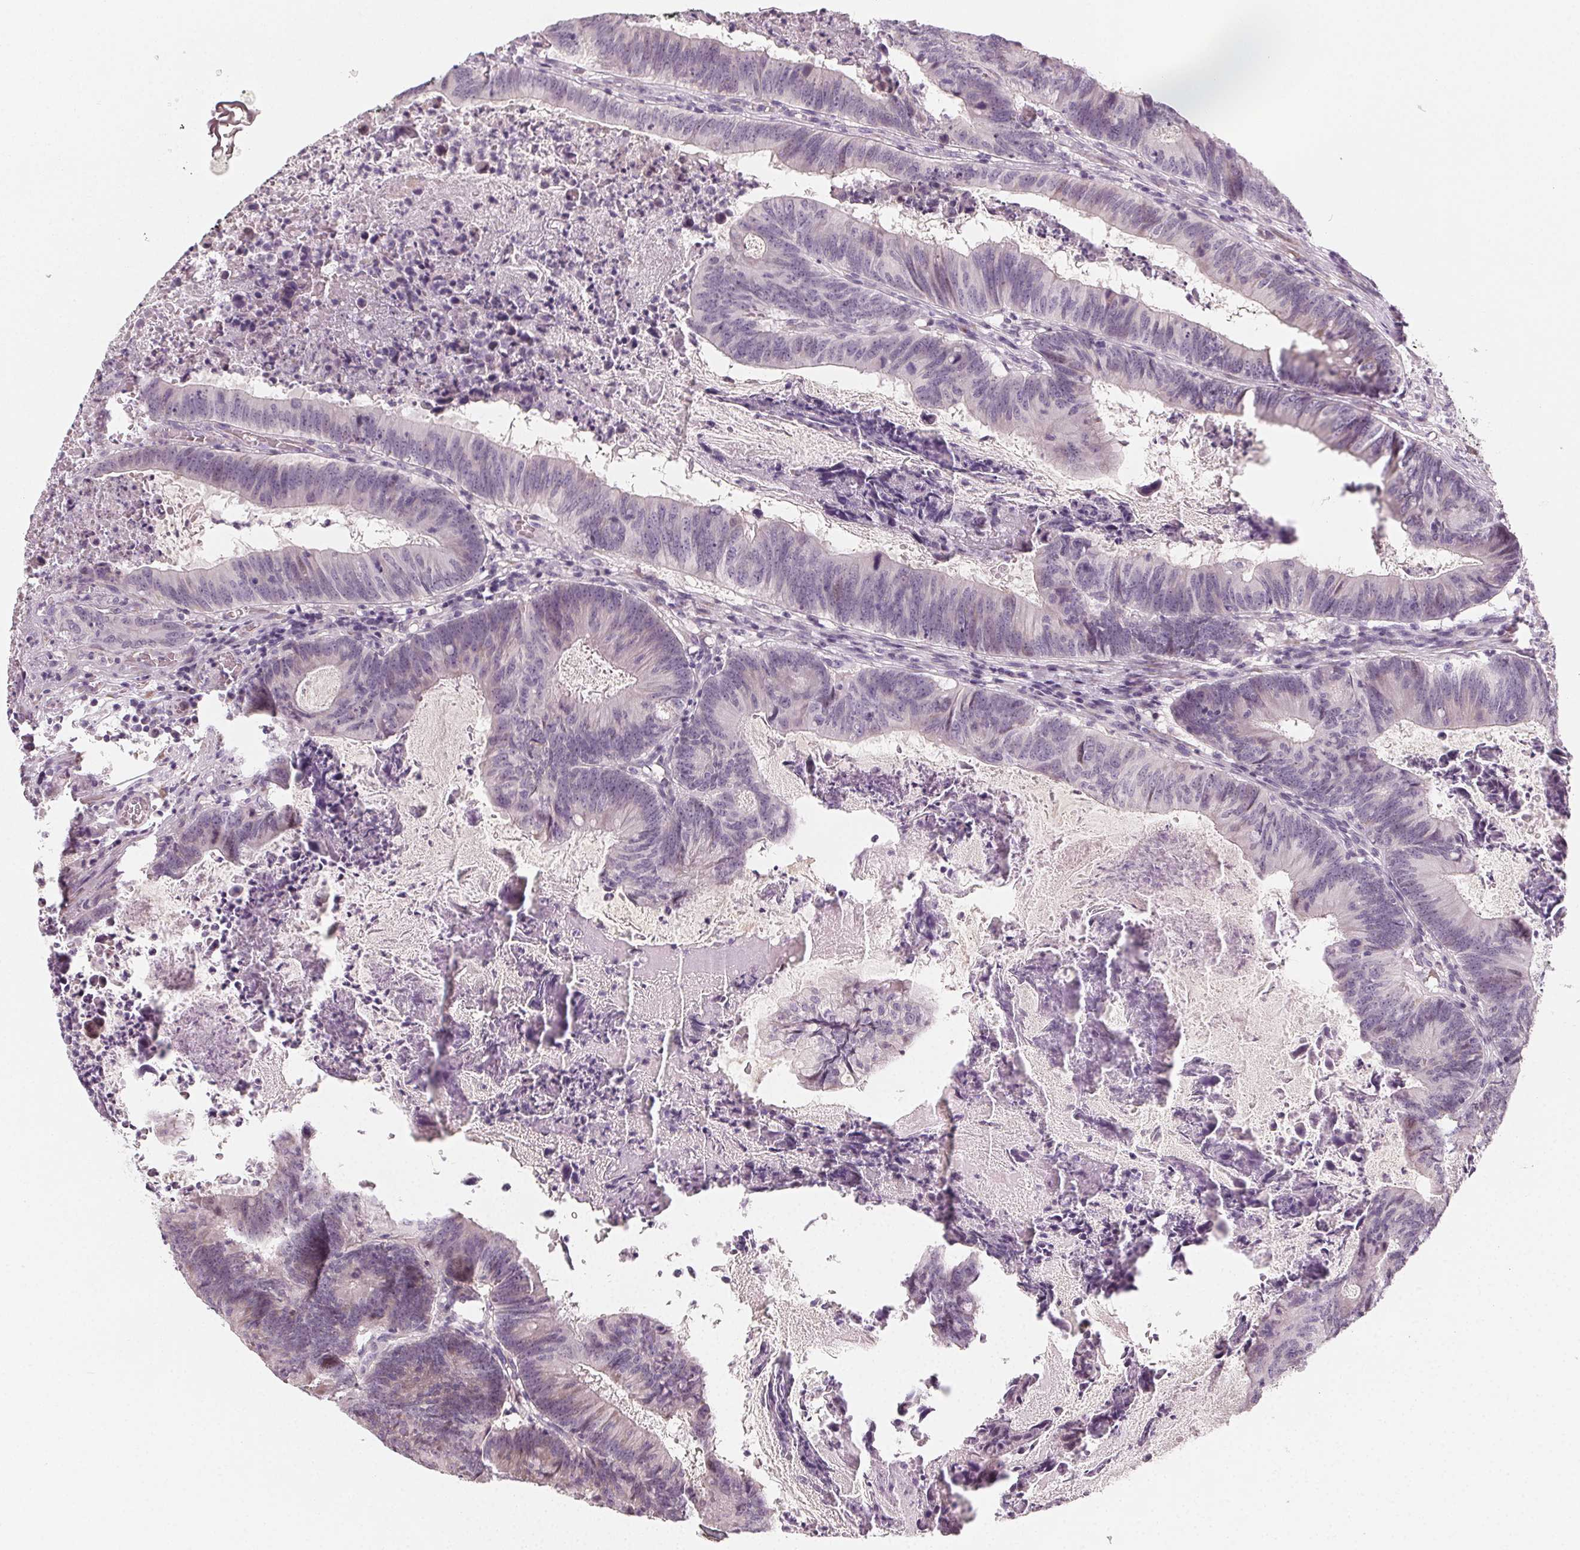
{"staining": {"intensity": "negative", "quantity": "none", "location": "none"}, "tissue": "colorectal cancer", "cell_type": "Tumor cells", "image_type": "cancer", "snomed": [{"axis": "morphology", "description": "Adenocarcinoma, NOS"}, {"axis": "topography", "description": "Colon"}], "caption": "Histopathology image shows no protein staining in tumor cells of colorectal adenocarcinoma tissue.", "gene": "CCDC96", "patient": {"sex": "female", "age": 70}}